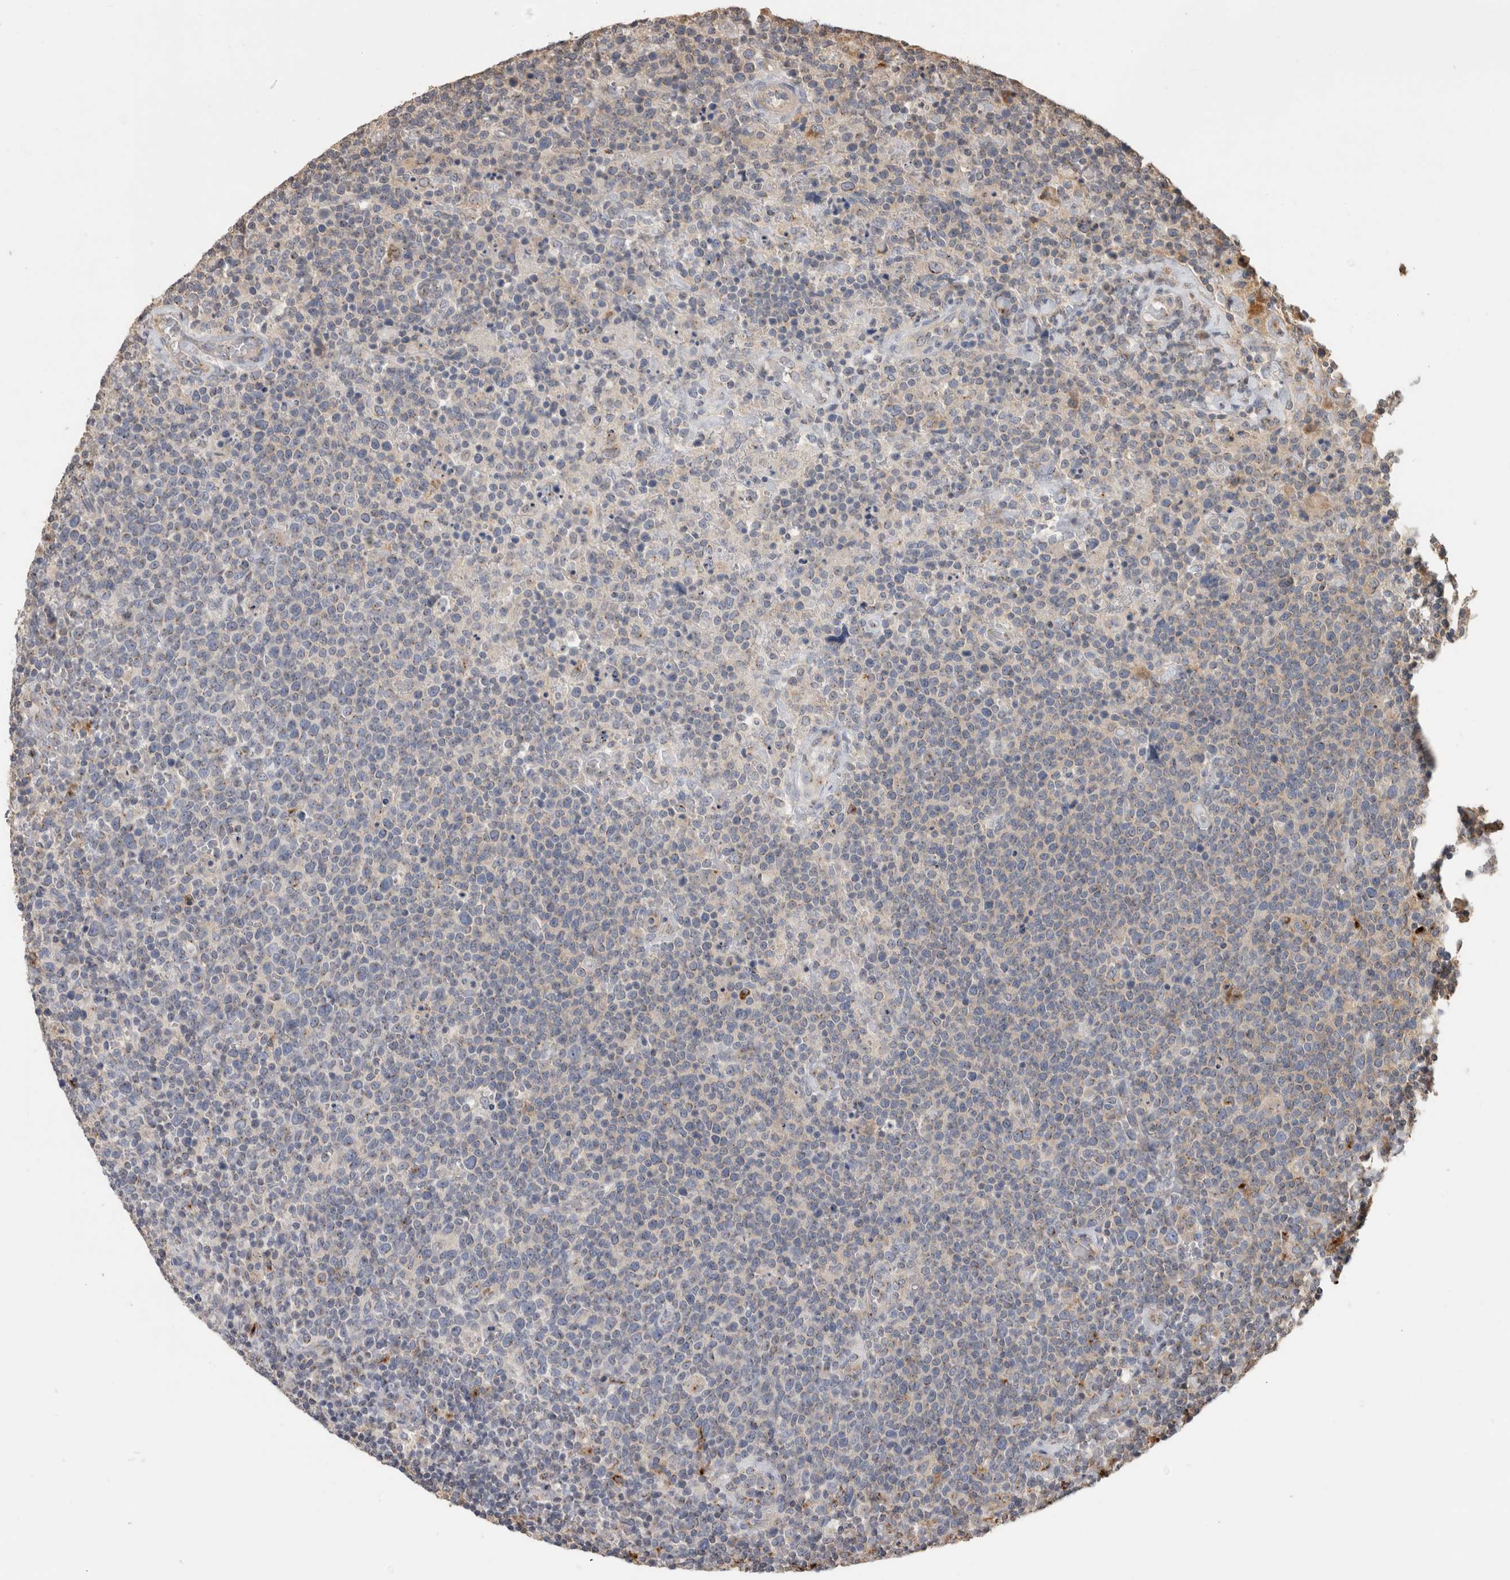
{"staining": {"intensity": "negative", "quantity": "none", "location": "none"}, "tissue": "lymphoma", "cell_type": "Tumor cells", "image_type": "cancer", "snomed": [{"axis": "morphology", "description": "Malignant lymphoma, non-Hodgkin's type, High grade"}, {"axis": "topography", "description": "Lymph node"}], "caption": "Protein analysis of lymphoma displays no significant expression in tumor cells.", "gene": "CLIP1", "patient": {"sex": "male", "age": 61}}